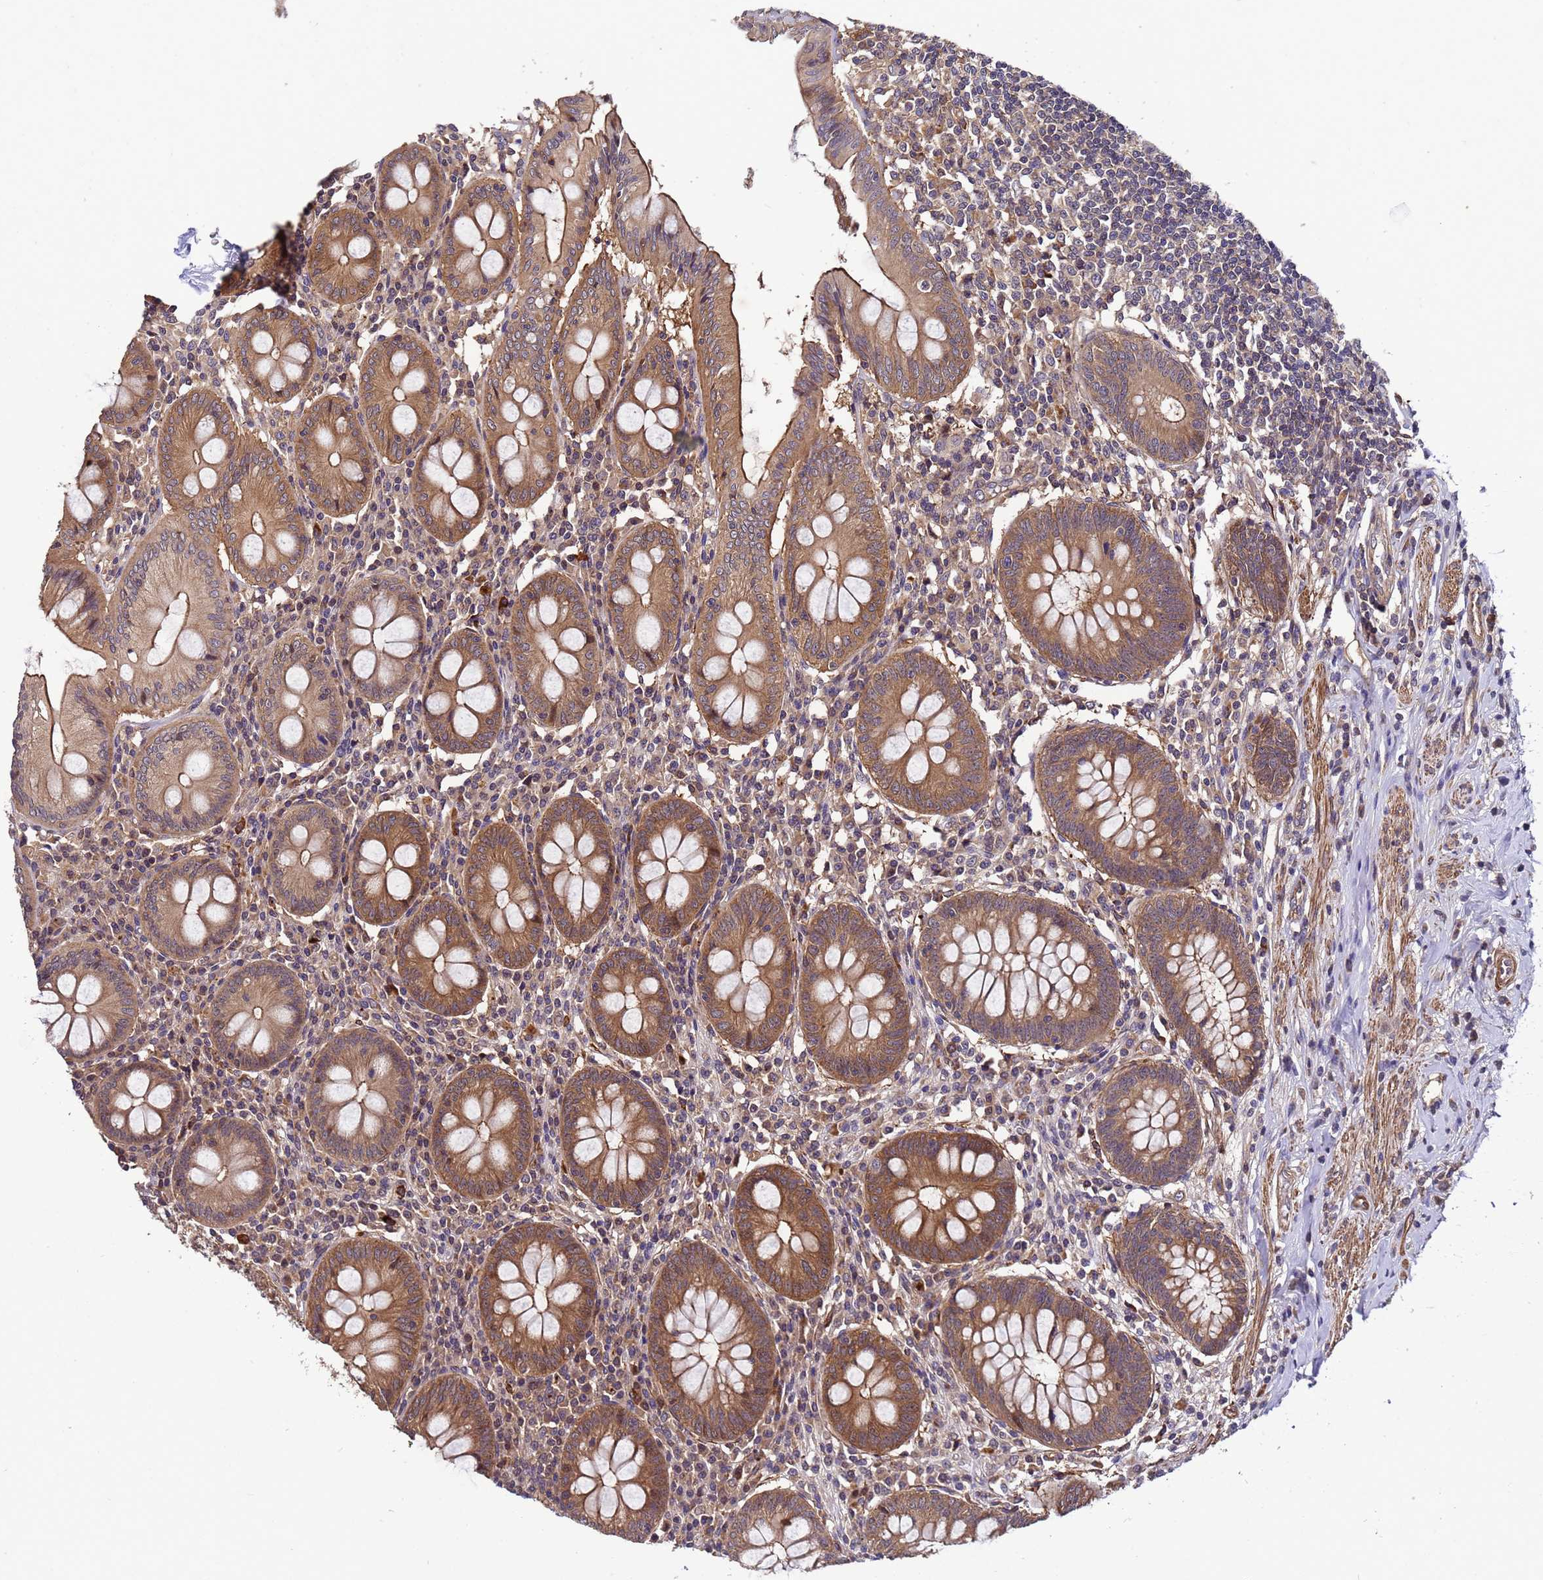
{"staining": {"intensity": "moderate", "quantity": ">75%", "location": "cytoplasmic/membranous"}, "tissue": "appendix", "cell_type": "Glandular cells", "image_type": "normal", "snomed": [{"axis": "morphology", "description": "Normal tissue, NOS"}, {"axis": "topography", "description": "Appendix"}], "caption": "Moderate cytoplasmic/membranous positivity is seen in approximately >75% of glandular cells in benign appendix. (Stains: DAB in brown, nuclei in blue, Microscopy: brightfield microscopy at high magnification).", "gene": "GSTCD", "patient": {"sex": "female", "age": 54}}